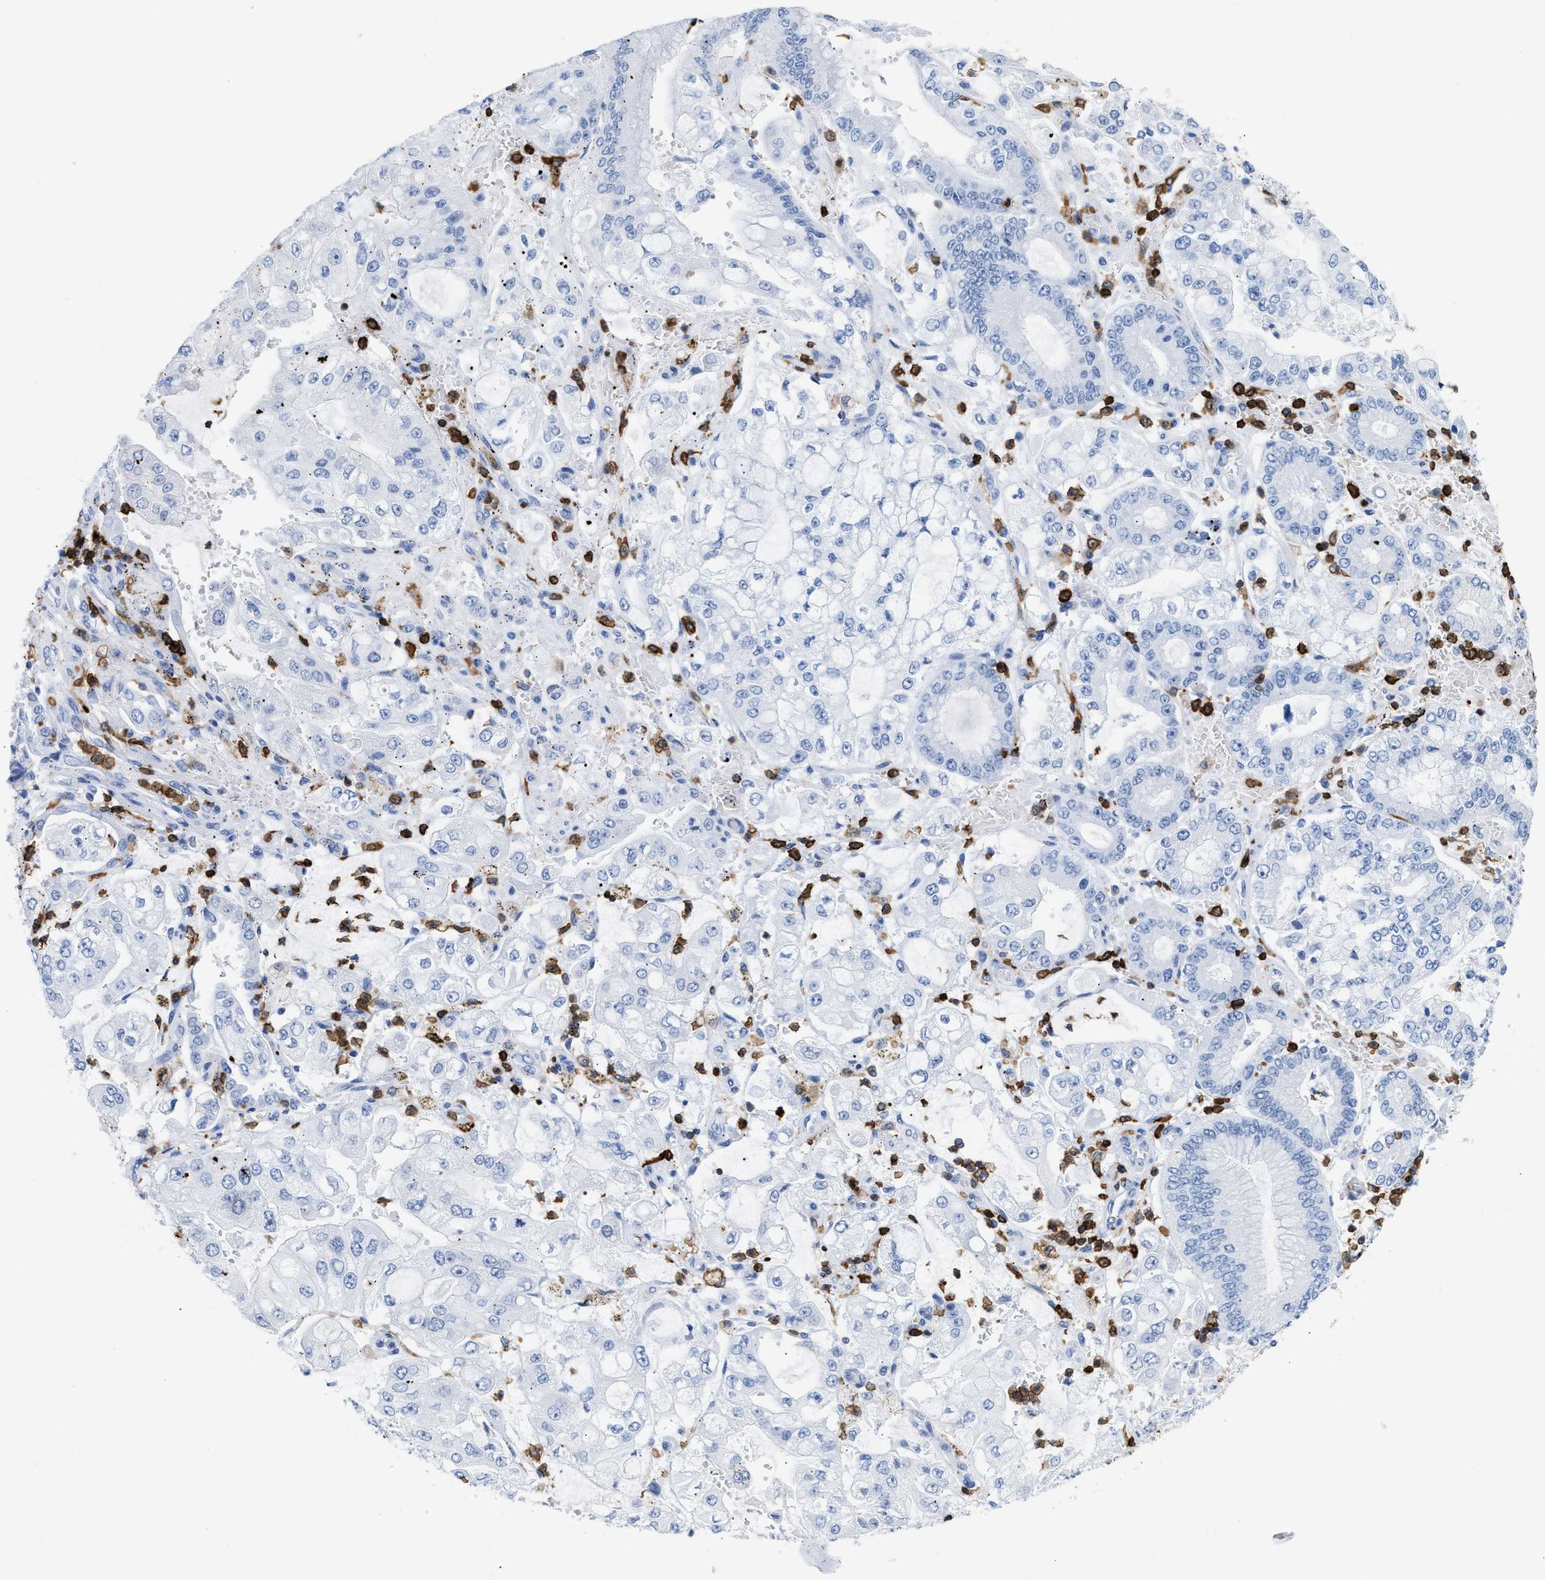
{"staining": {"intensity": "negative", "quantity": "none", "location": "none"}, "tissue": "stomach cancer", "cell_type": "Tumor cells", "image_type": "cancer", "snomed": [{"axis": "morphology", "description": "Adenocarcinoma, NOS"}, {"axis": "topography", "description": "Stomach"}], "caption": "An immunohistochemistry (IHC) micrograph of adenocarcinoma (stomach) is shown. There is no staining in tumor cells of adenocarcinoma (stomach).", "gene": "LCP1", "patient": {"sex": "male", "age": 76}}